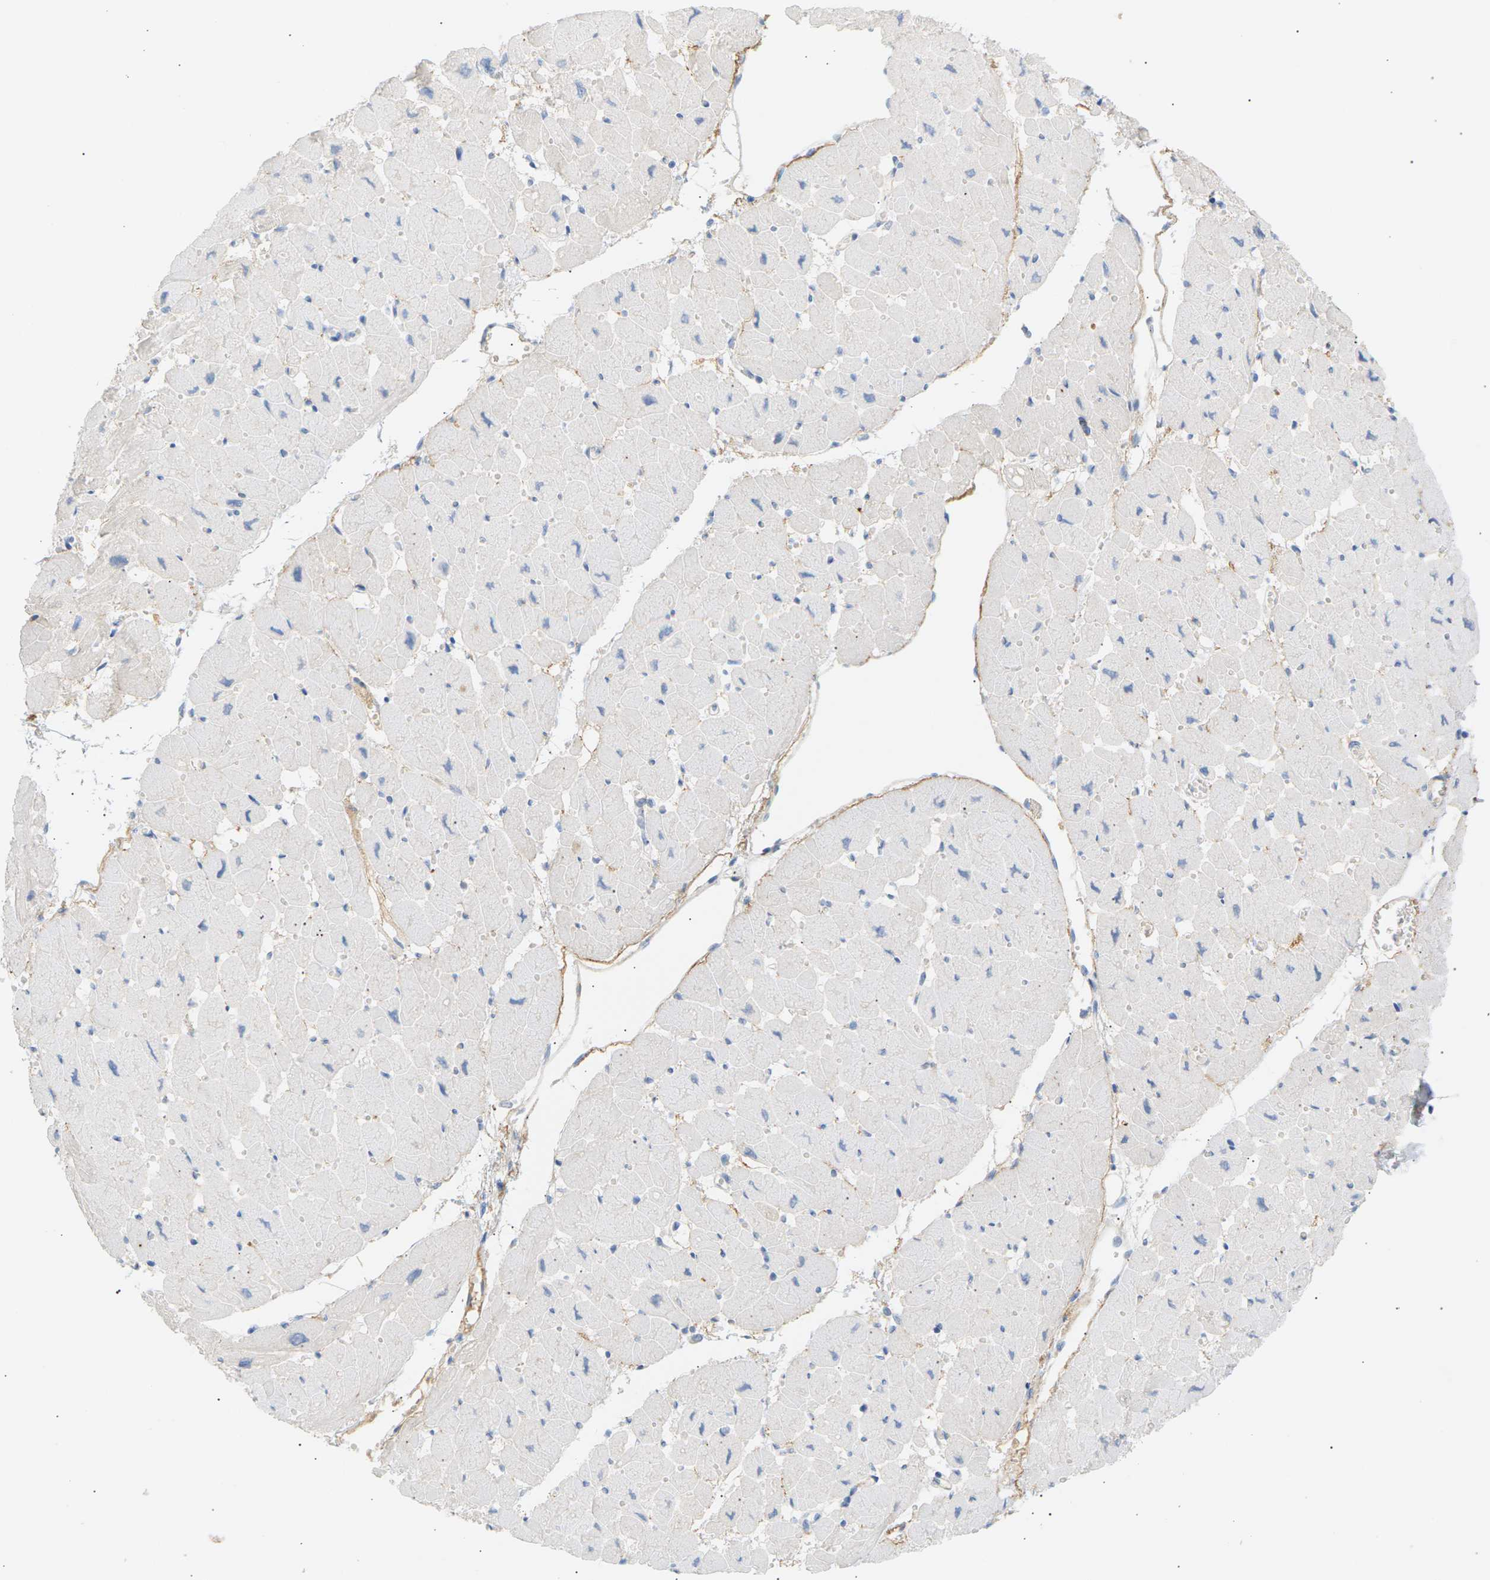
{"staining": {"intensity": "negative", "quantity": "none", "location": "none"}, "tissue": "heart muscle", "cell_type": "Cardiomyocytes", "image_type": "normal", "snomed": [{"axis": "morphology", "description": "Normal tissue, NOS"}, {"axis": "topography", "description": "Heart"}], "caption": "A high-resolution histopathology image shows immunohistochemistry staining of benign heart muscle, which demonstrates no significant positivity in cardiomyocytes. Brightfield microscopy of IHC stained with DAB (brown) and hematoxylin (blue), captured at high magnification.", "gene": "CLU", "patient": {"sex": "female", "age": 54}}